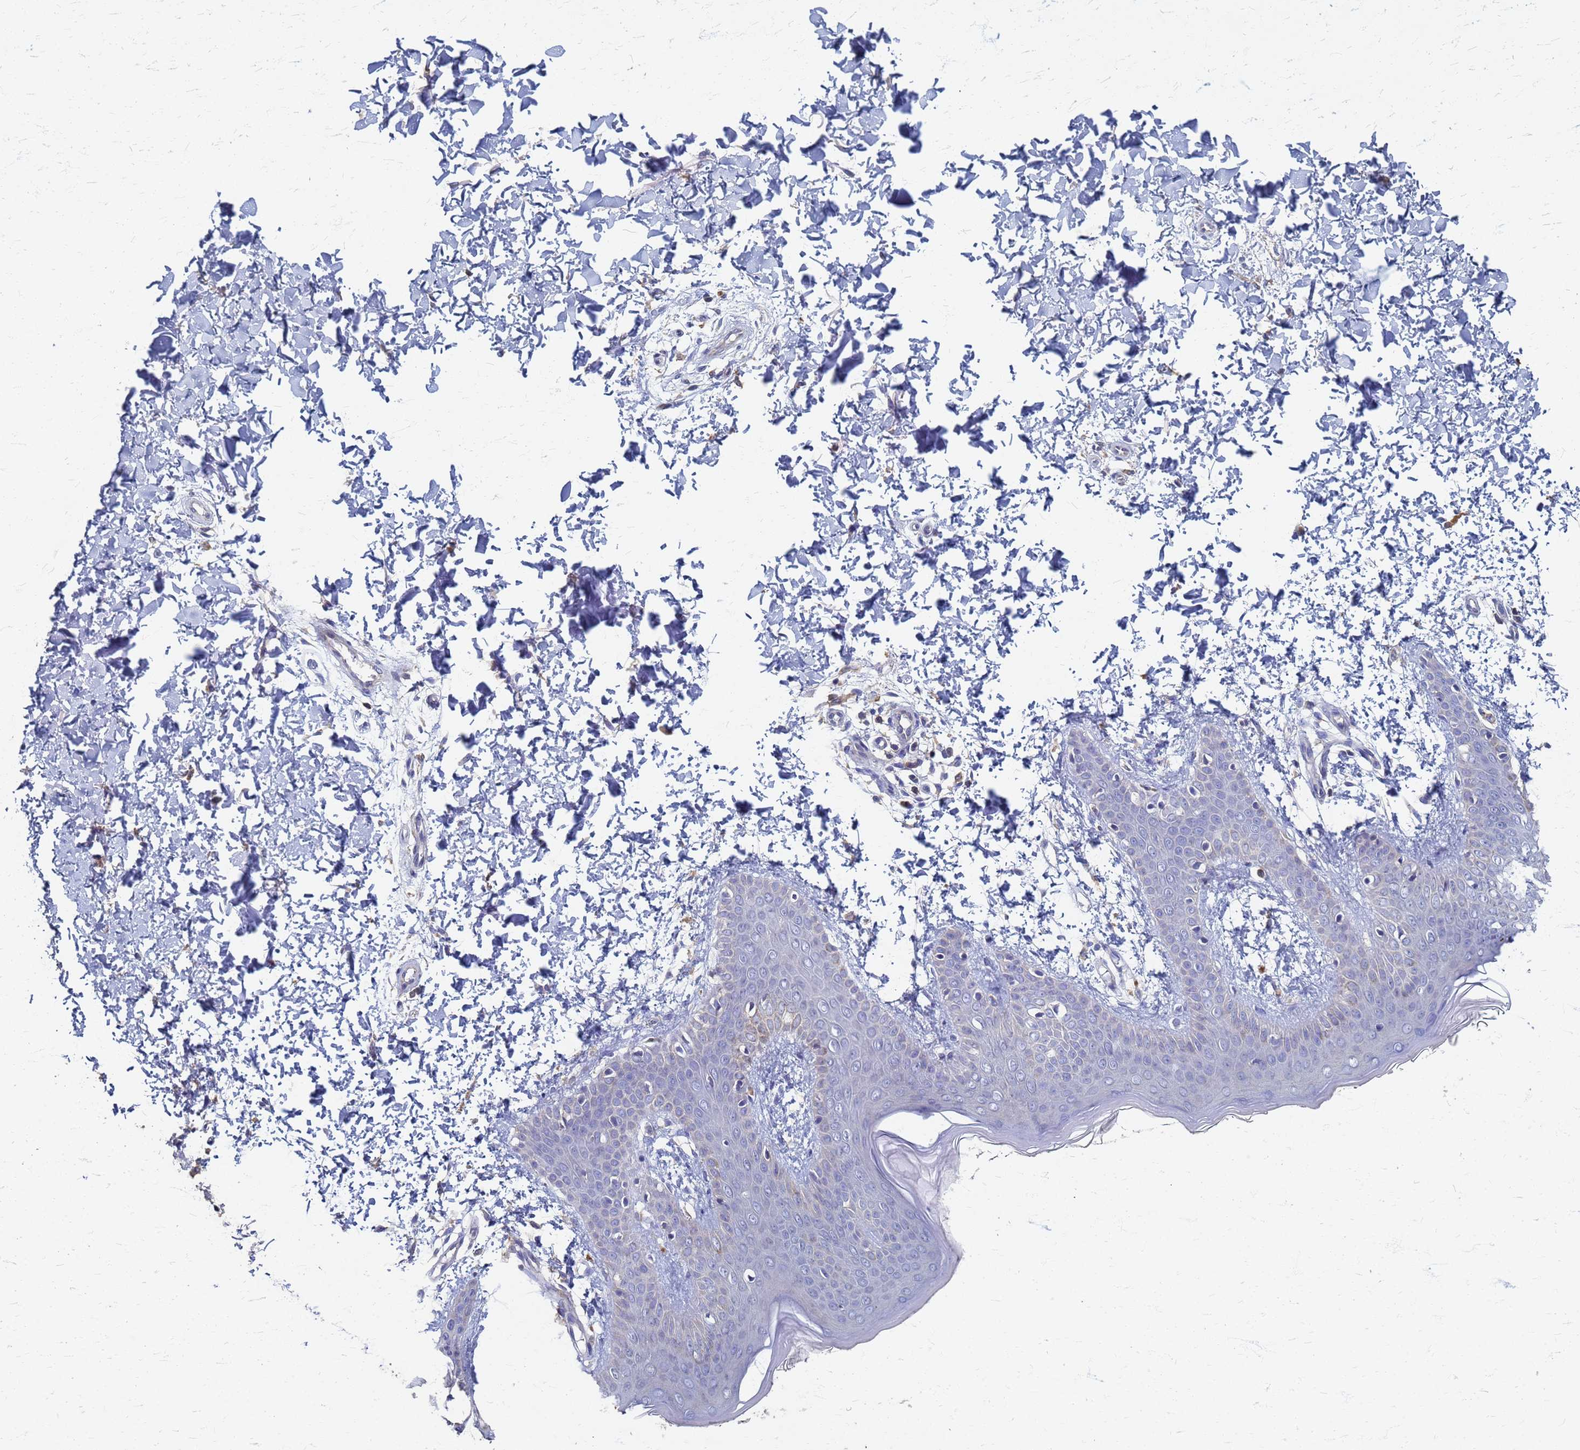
{"staining": {"intensity": "negative", "quantity": "none", "location": "none"}, "tissue": "skin", "cell_type": "Fibroblasts", "image_type": "normal", "snomed": [{"axis": "morphology", "description": "Normal tissue, NOS"}, {"axis": "topography", "description": "Skin"}], "caption": "IHC photomicrograph of benign human skin stained for a protein (brown), which displays no staining in fibroblasts.", "gene": "KRCC1", "patient": {"sex": "male", "age": 36}}